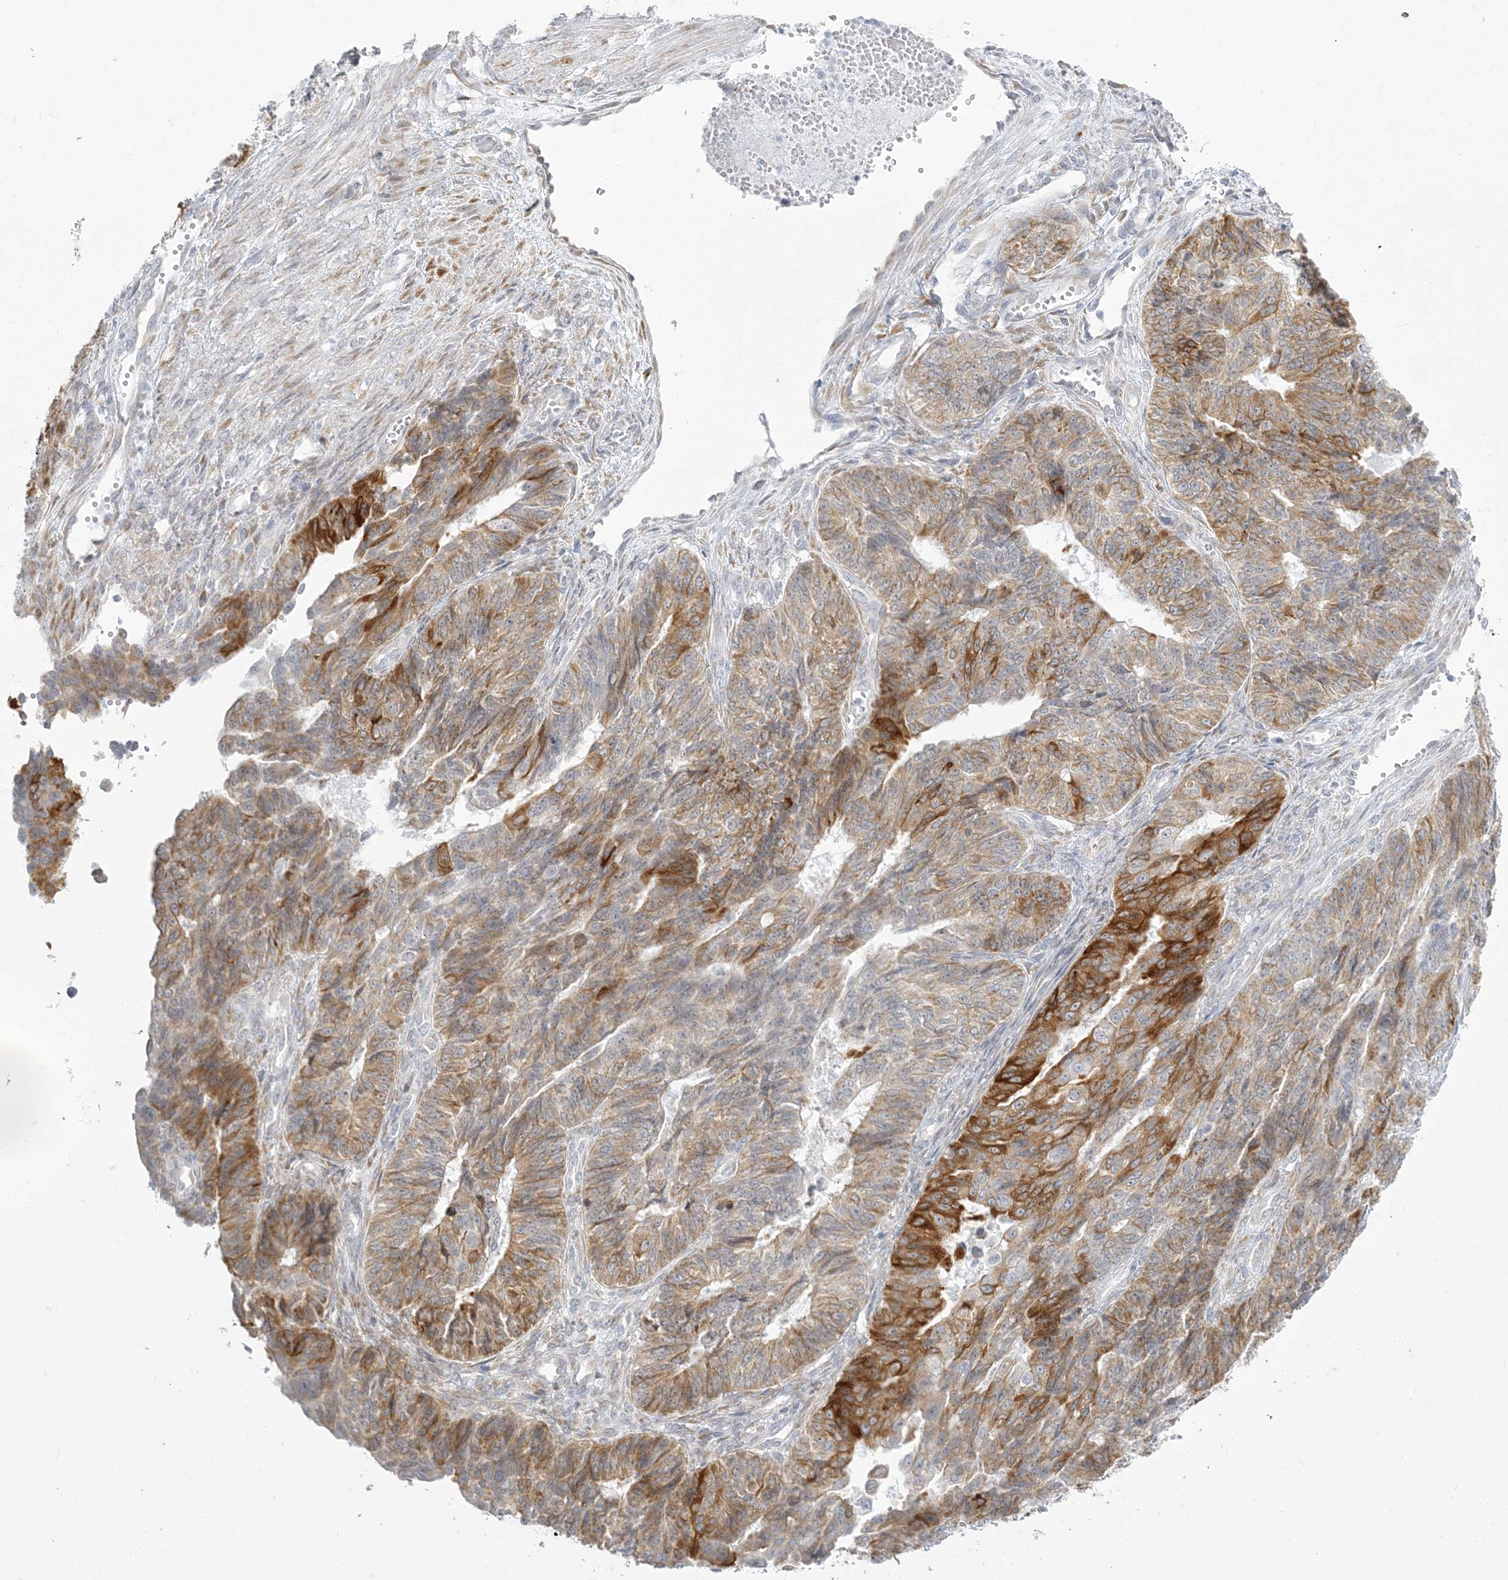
{"staining": {"intensity": "moderate", "quantity": ">75%", "location": "cytoplasmic/membranous"}, "tissue": "endometrial cancer", "cell_type": "Tumor cells", "image_type": "cancer", "snomed": [{"axis": "morphology", "description": "Adenocarcinoma, NOS"}, {"axis": "topography", "description": "Endometrium"}], "caption": "Endometrial cancer tissue exhibits moderate cytoplasmic/membranous positivity in about >75% of tumor cells", "gene": "ZC3H6", "patient": {"sex": "female", "age": 32}}